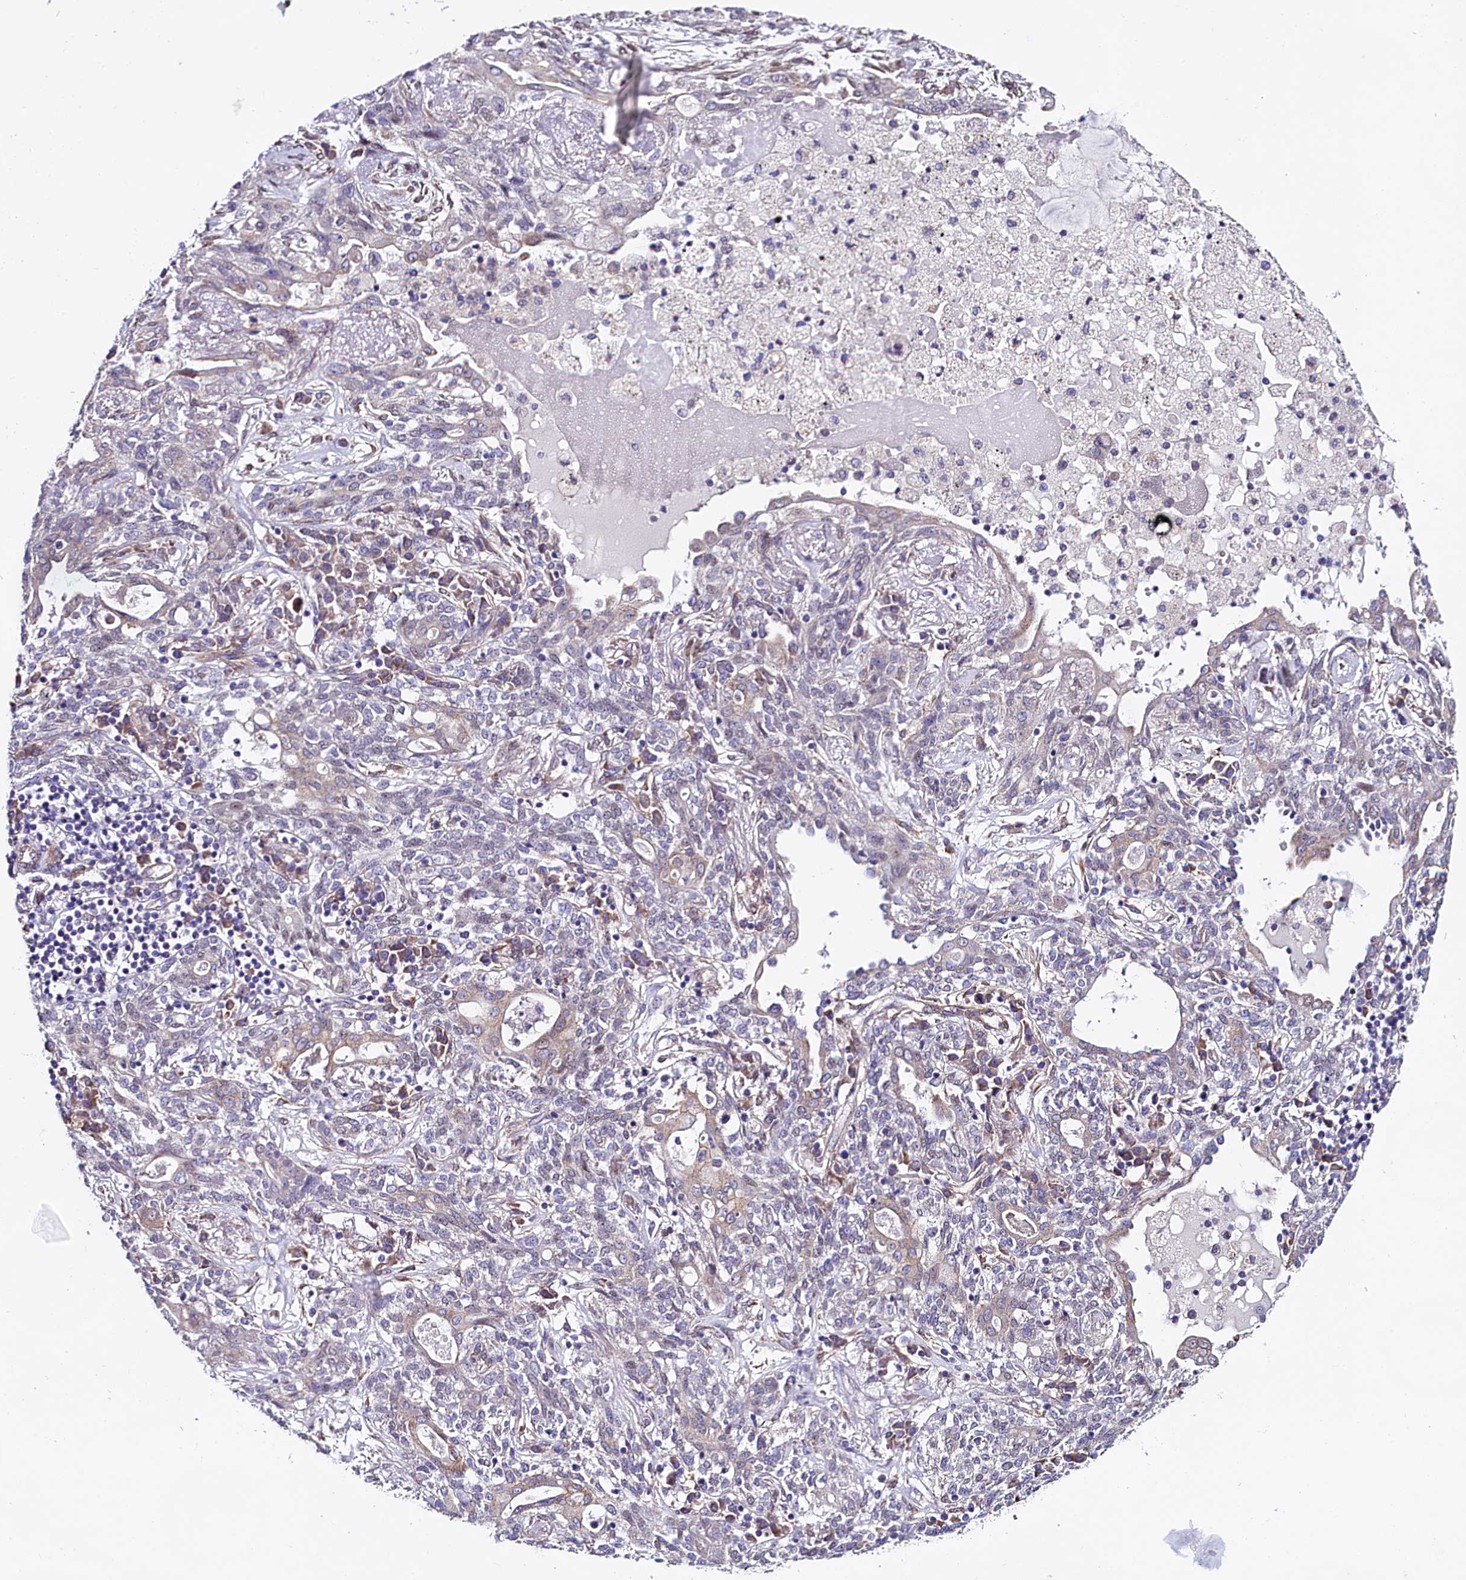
{"staining": {"intensity": "negative", "quantity": "none", "location": "none"}, "tissue": "lung cancer", "cell_type": "Tumor cells", "image_type": "cancer", "snomed": [{"axis": "morphology", "description": "Squamous cell carcinoma, NOS"}, {"axis": "topography", "description": "Lung"}], "caption": "Immunohistochemistry (IHC) of human lung squamous cell carcinoma reveals no expression in tumor cells.", "gene": "UACA", "patient": {"sex": "female", "age": 70}}